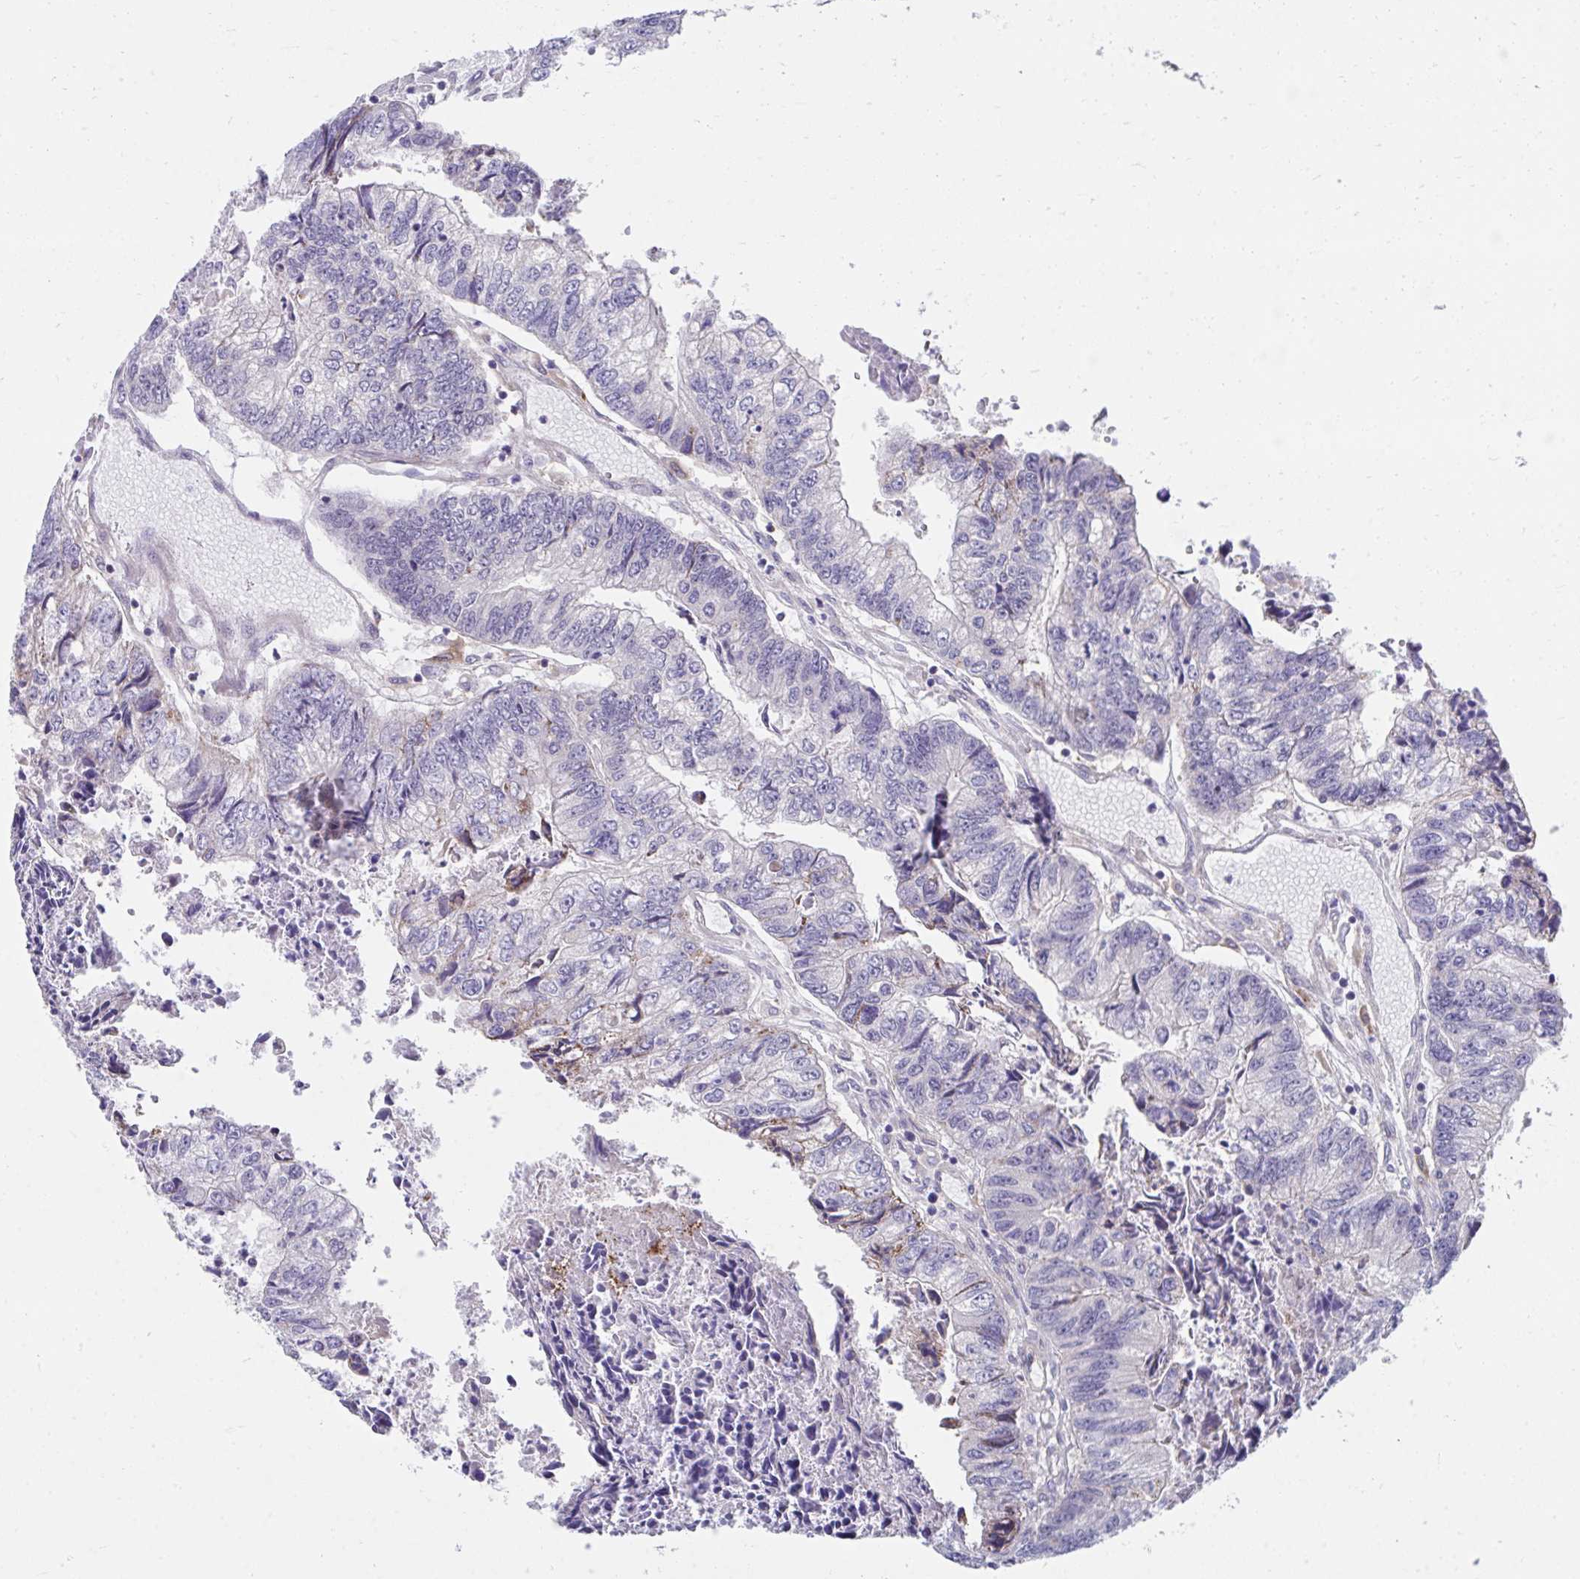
{"staining": {"intensity": "negative", "quantity": "none", "location": "none"}, "tissue": "colorectal cancer", "cell_type": "Tumor cells", "image_type": "cancer", "snomed": [{"axis": "morphology", "description": "Adenocarcinoma, NOS"}, {"axis": "topography", "description": "Colon"}], "caption": "Protein analysis of colorectal adenocarcinoma displays no significant positivity in tumor cells.", "gene": "SLAMF7", "patient": {"sex": "male", "age": 86}}